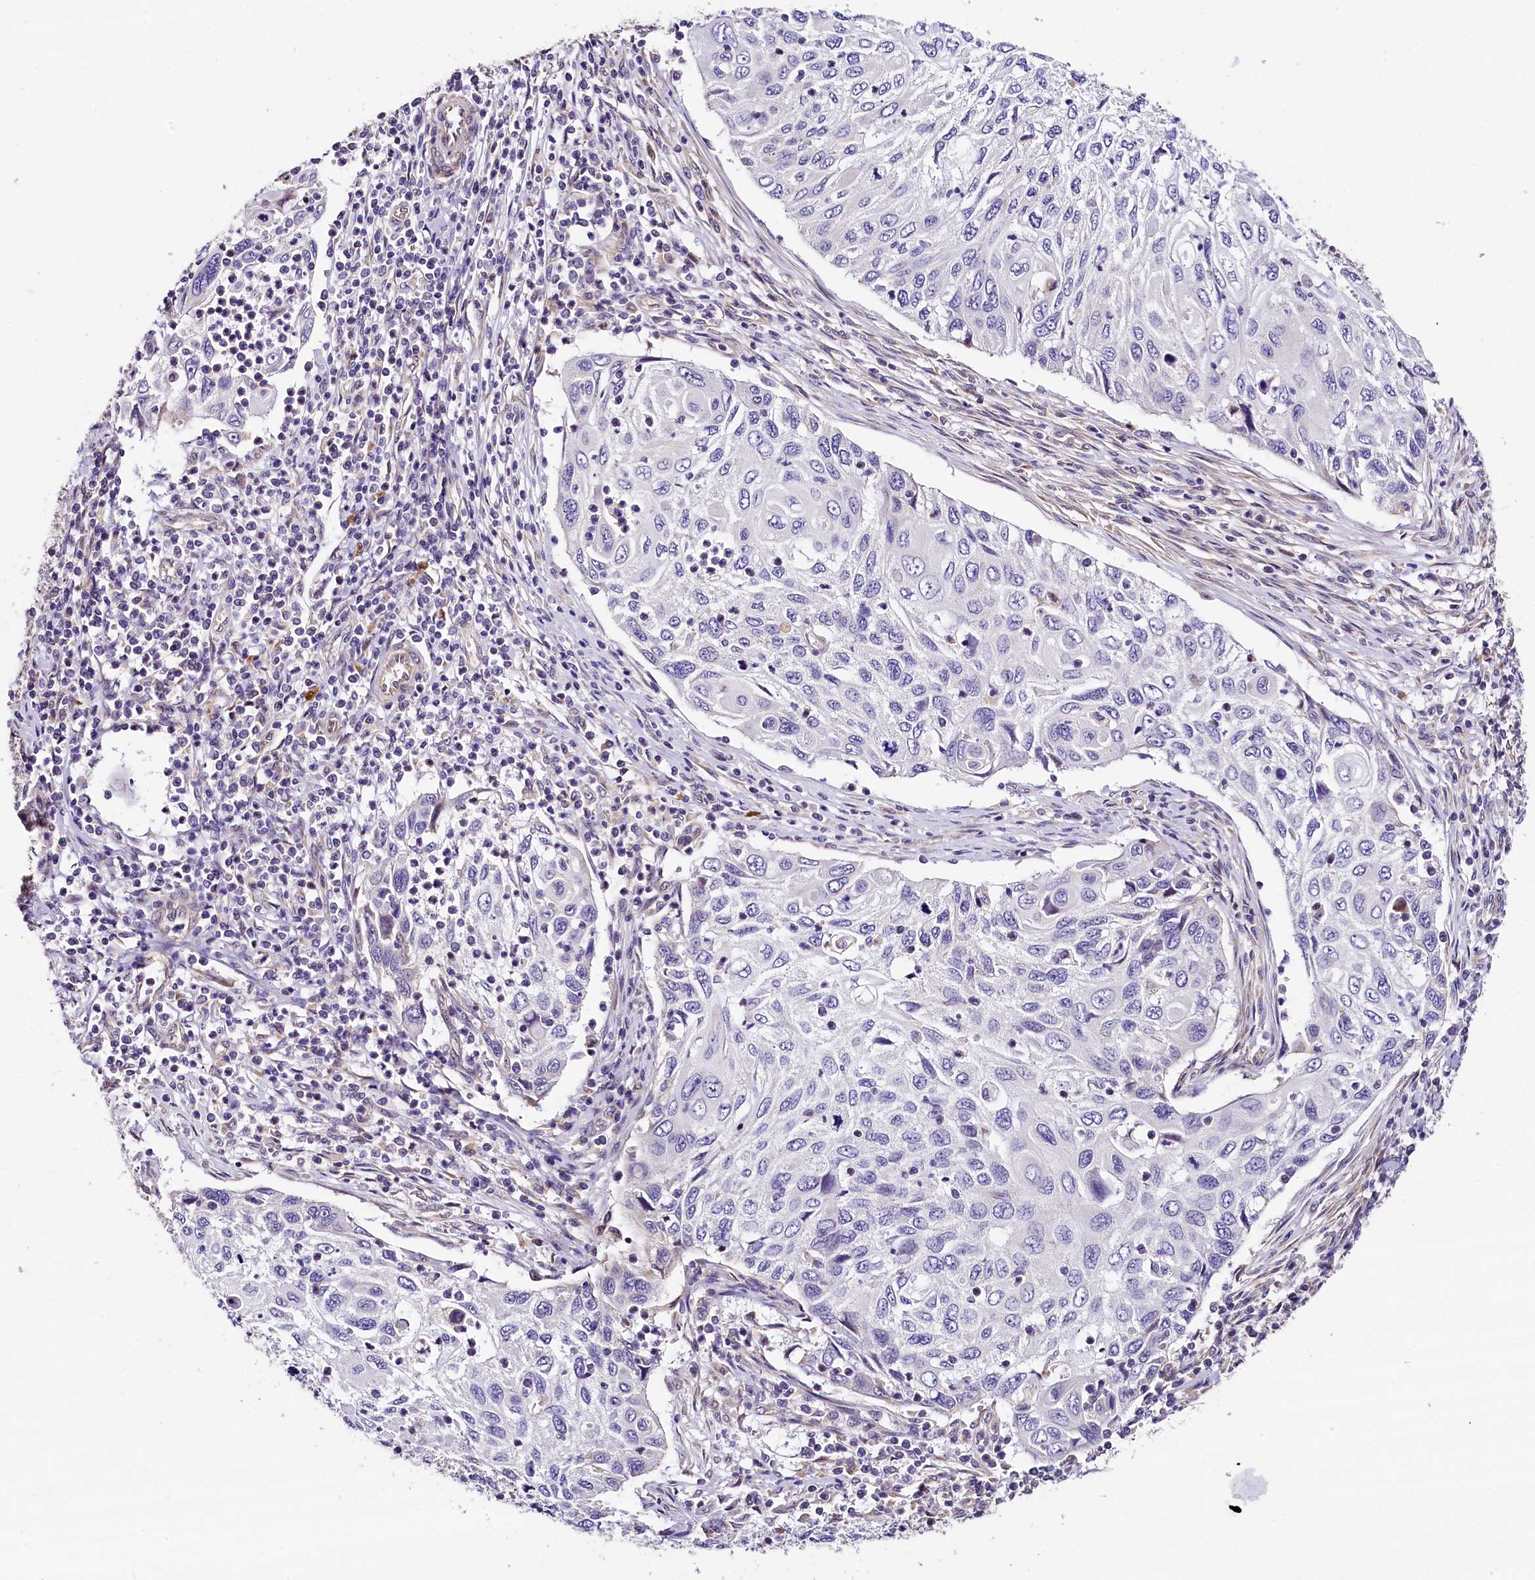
{"staining": {"intensity": "negative", "quantity": "none", "location": "none"}, "tissue": "cervical cancer", "cell_type": "Tumor cells", "image_type": "cancer", "snomed": [{"axis": "morphology", "description": "Squamous cell carcinoma, NOS"}, {"axis": "topography", "description": "Cervix"}], "caption": "Squamous cell carcinoma (cervical) was stained to show a protein in brown. There is no significant staining in tumor cells.", "gene": "ACAA2", "patient": {"sex": "female", "age": 70}}